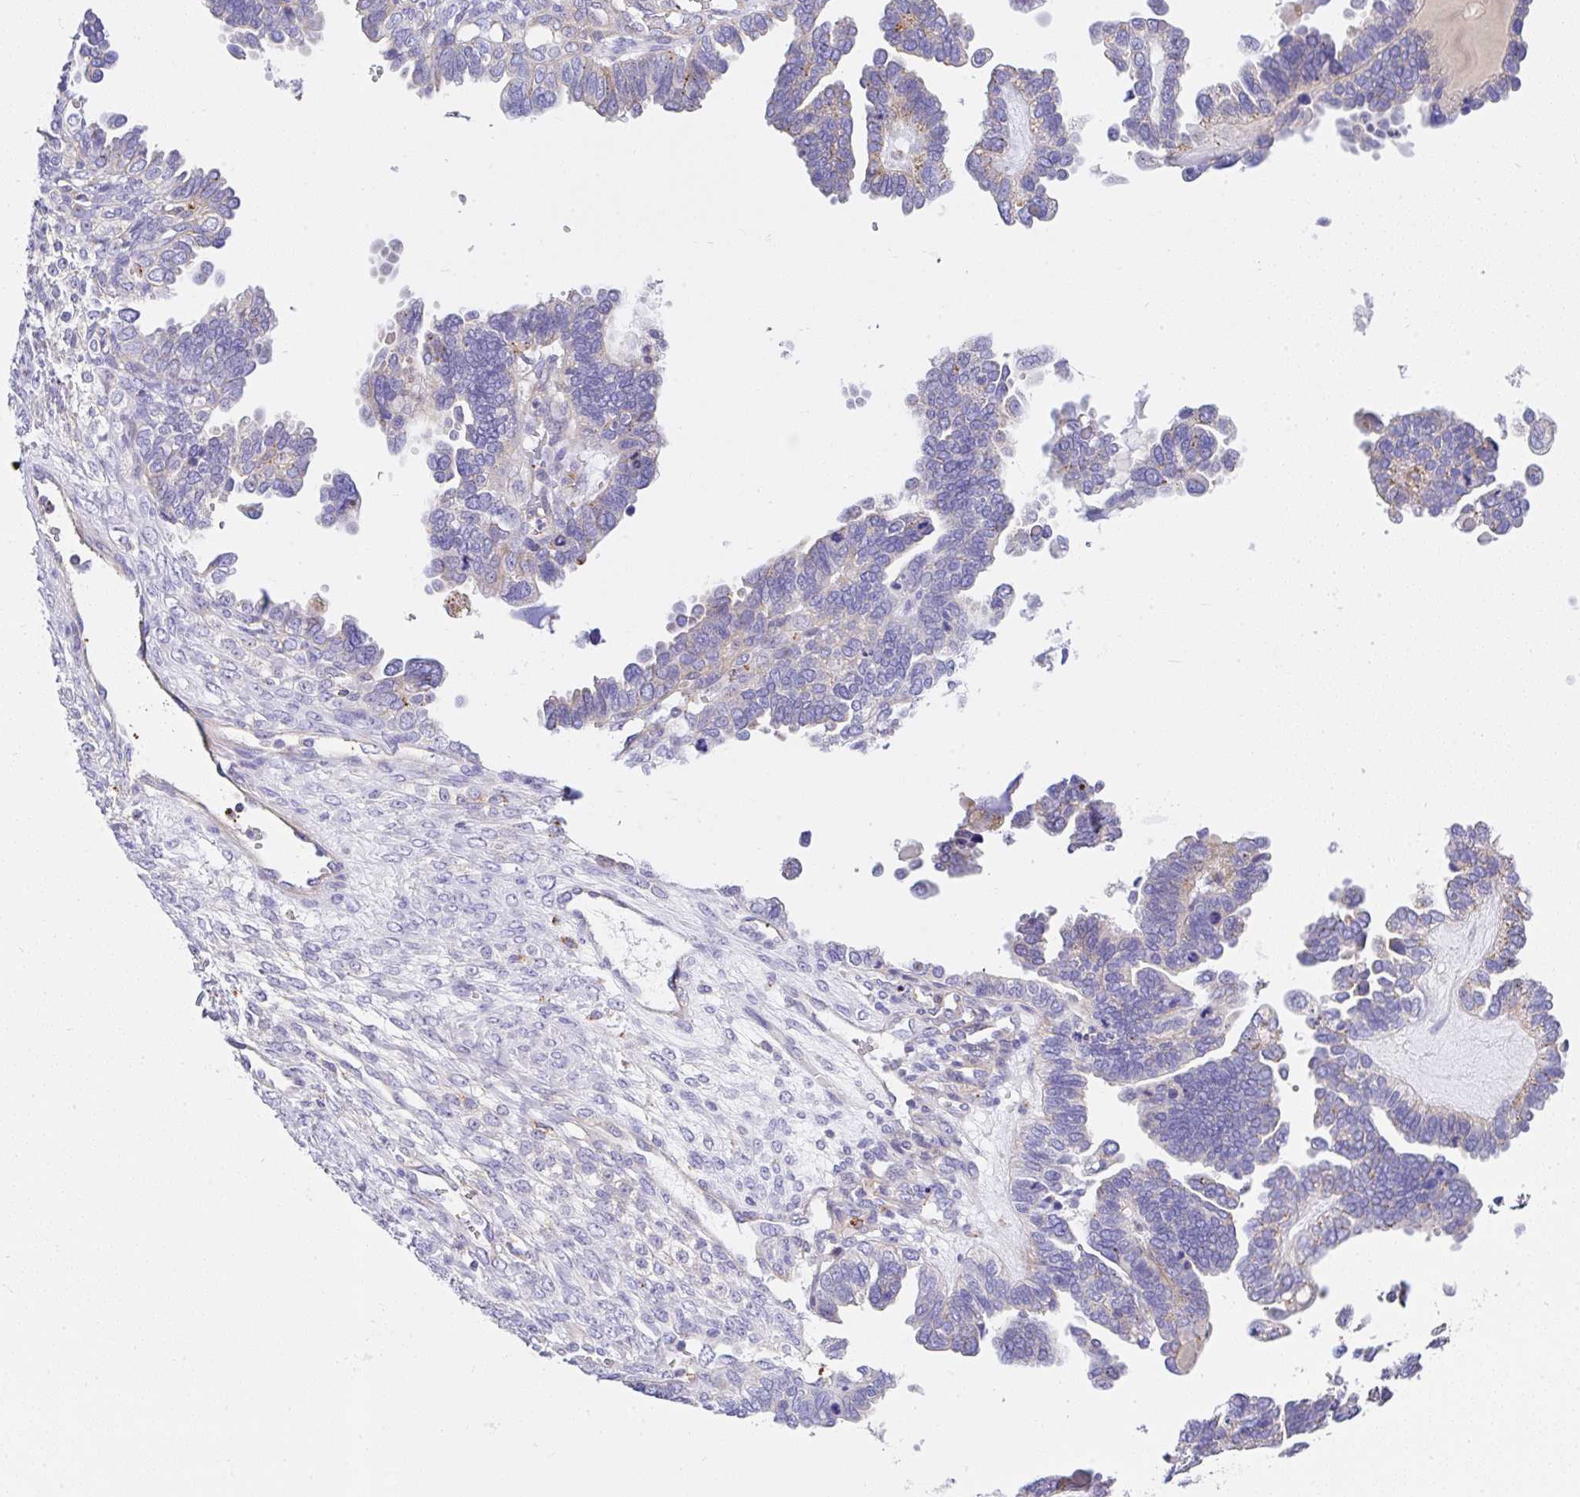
{"staining": {"intensity": "weak", "quantity": "<25%", "location": "cytoplasmic/membranous"}, "tissue": "ovarian cancer", "cell_type": "Tumor cells", "image_type": "cancer", "snomed": [{"axis": "morphology", "description": "Cystadenocarcinoma, serous, NOS"}, {"axis": "topography", "description": "Ovary"}], "caption": "Ovarian serous cystadenocarcinoma was stained to show a protein in brown. There is no significant staining in tumor cells.", "gene": "CCDC142", "patient": {"sex": "female", "age": 51}}